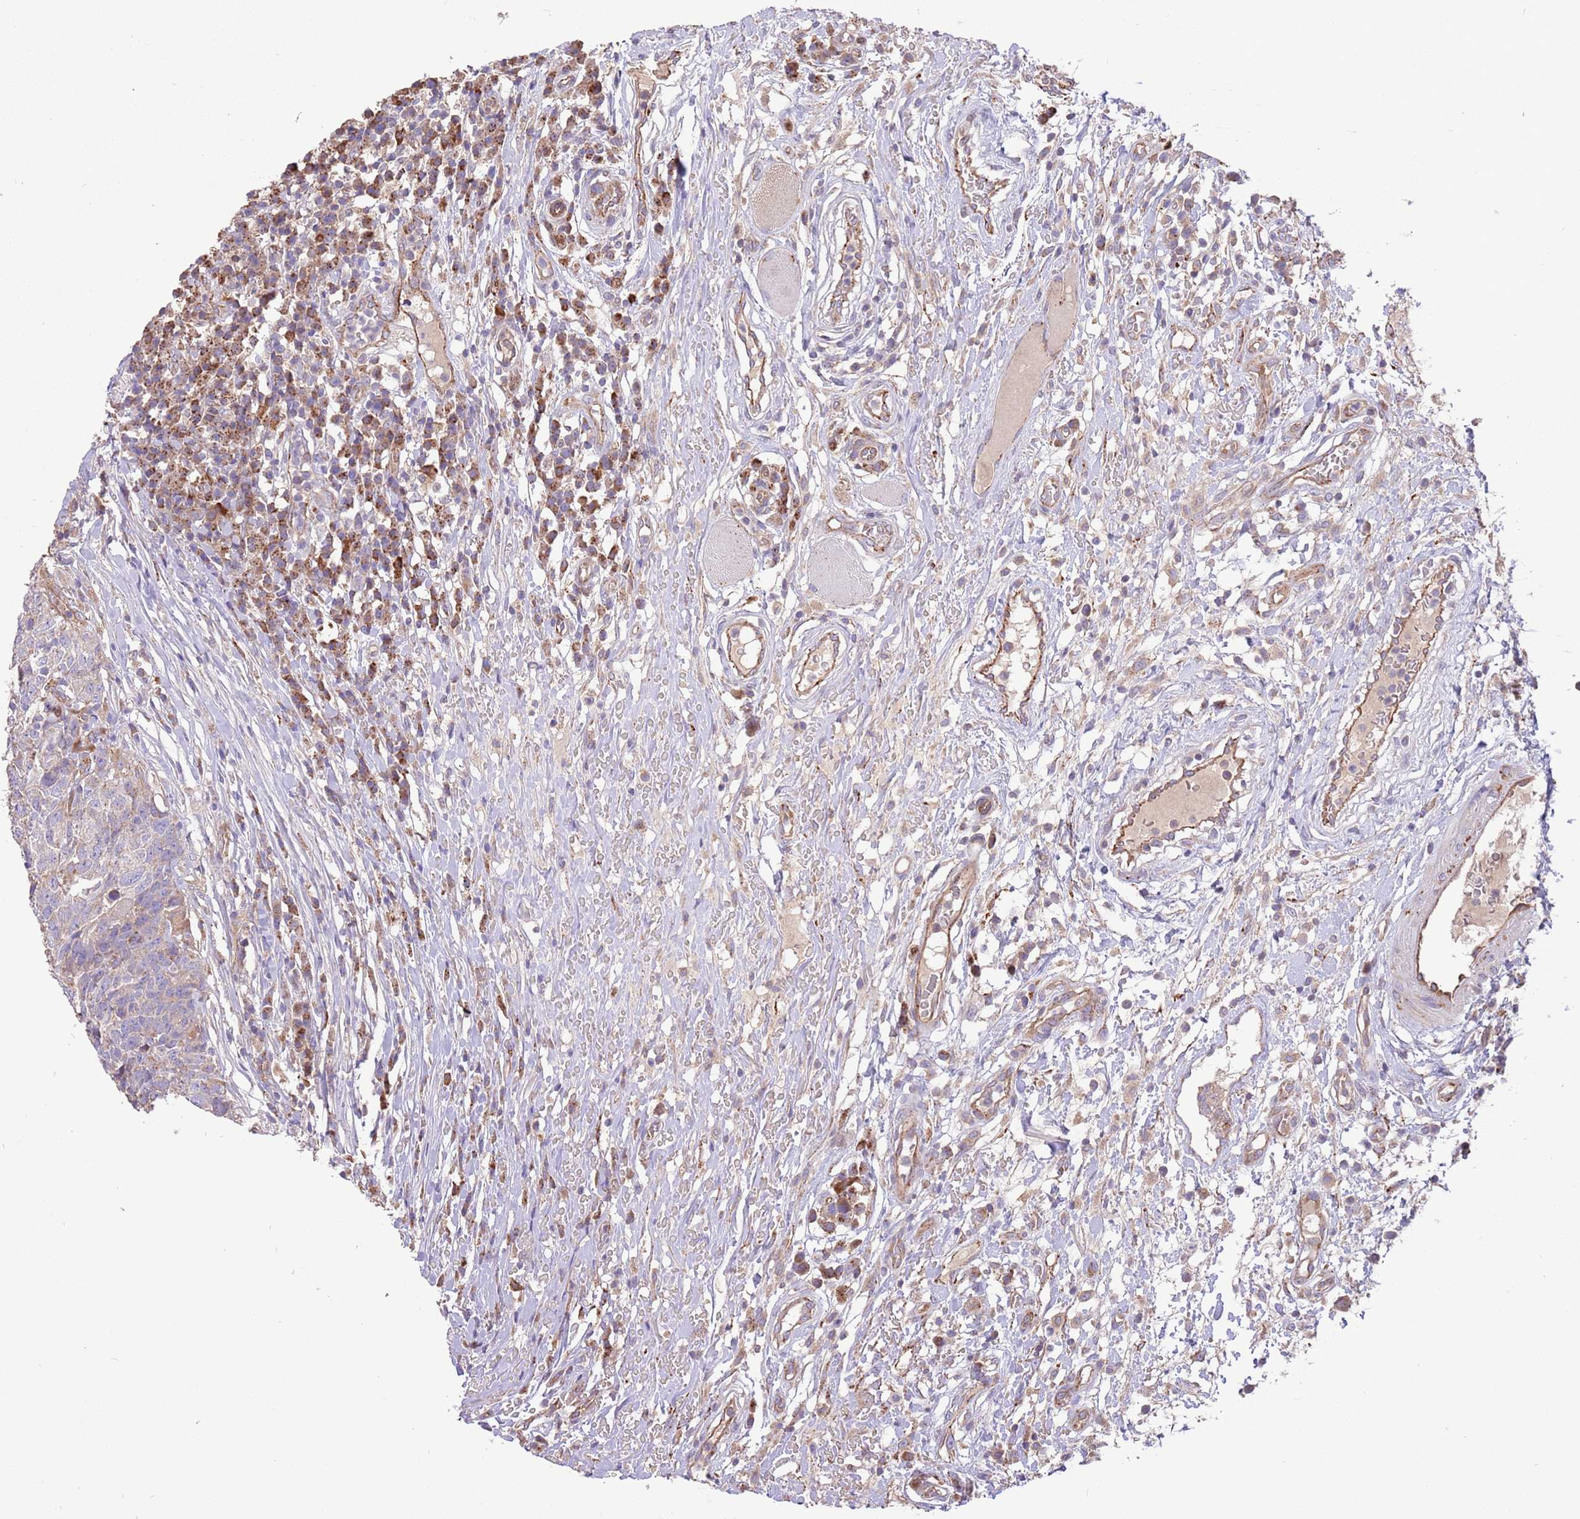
{"staining": {"intensity": "weak", "quantity": "<25%", "location": "cytoplasmic/membranous"}, "tissue": "head and neck cancer", "cell_type": "Tumor cells", "image_type": "cancer", "snomed": [{"axis": "morphology", "description": "Normal tissue, NOS"}, {"axis": "morphology", "description": "Squamous cell carcinoma, NOS"}, {"axis": "topography", "description": "Skeletal muscle"}, {"axis": "topography", "description": "Vascular tissue"}, {"axis": "topography", "description": "Peripheral nerve tissue"}, {"axis": "topography", "description": "Head-Neck"}], "caption": "Immunohistochemistry (IHC) histopathology image of human head and neck cancer stained for a protein (brown), which displays no positivity in tumor cells.", "gene": "DOCK6", "patient": {"sex": "male", "age": 66}}